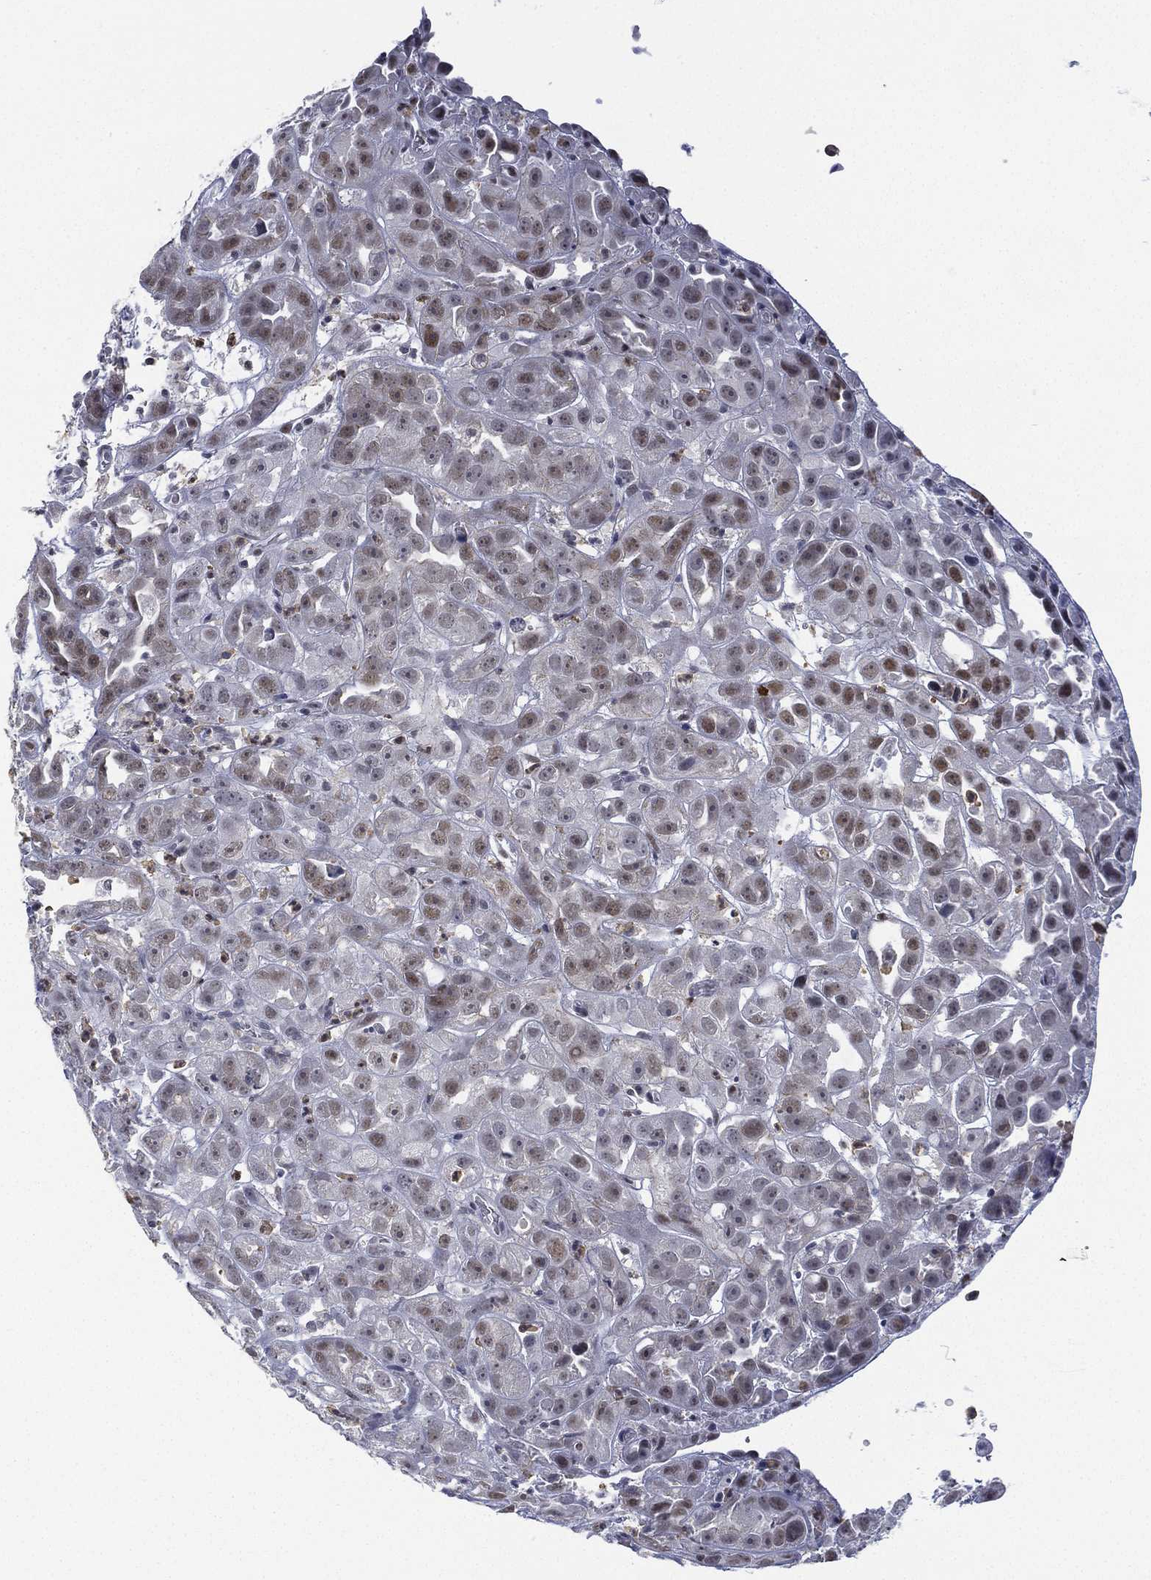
{"staining": {"intensity": "weak", "quantity": "<25%", "location": "nuclear"}, "tissue": "urothelial cancer", "cell_type": "Tumor cells", "image_type": "cancer", "snomed": [{"axis": "morphology", "description": "Urothelial carcinoma, High grade"}, {"axis": "topography", "description": "Urinary bladder"}], "caption": "Protein analysis of urothelial cancer displays no significant positivity in tumor cells.", "gene": "ZNF711", "patient": {"sex": "female", "age": 41}}